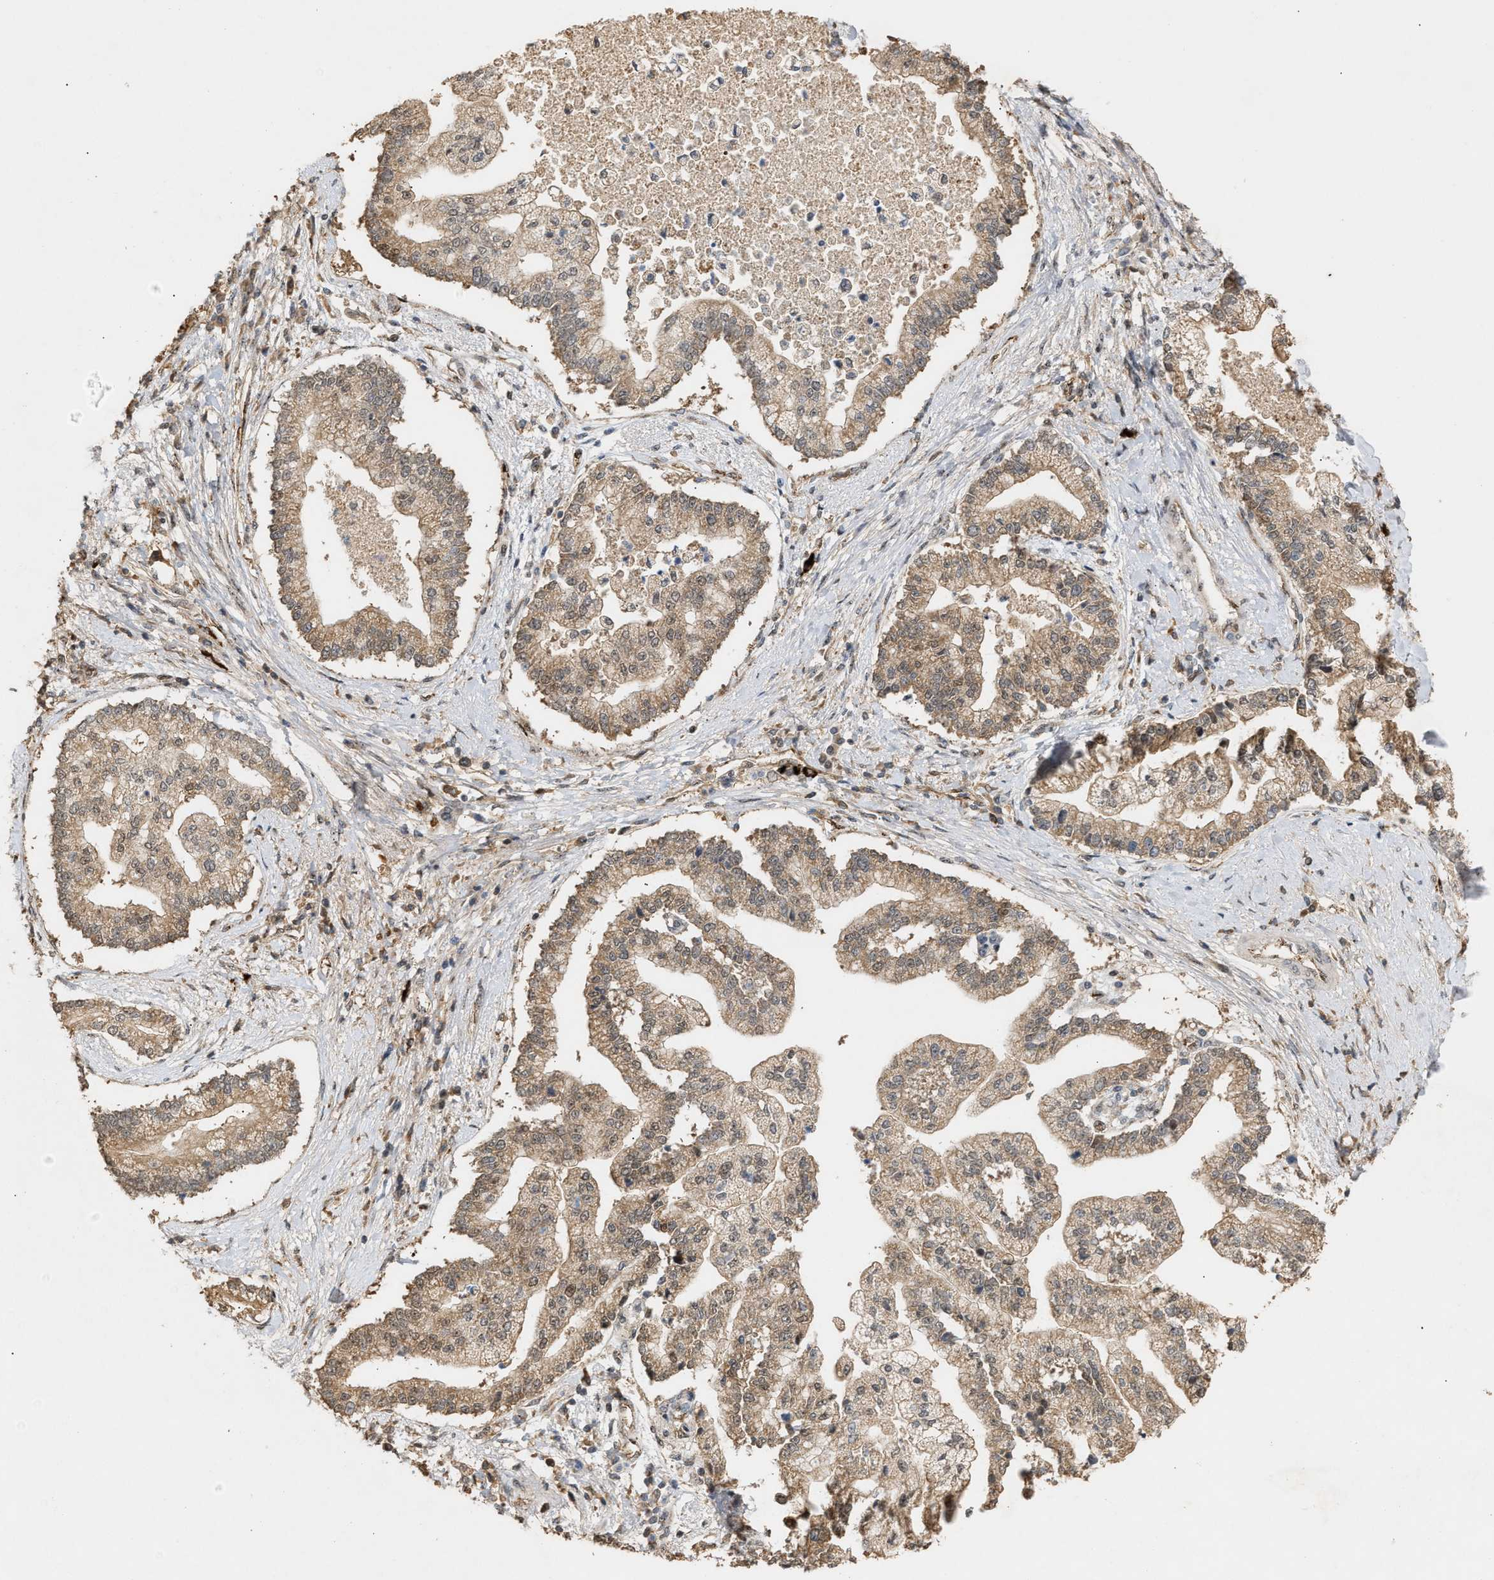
{"staining": {"intensity": "weak", "quantity": ">75%", "location": "cytoplasmic/membranous"}, "tissue": "liver cancer", "cell_type": "Tumor cells", "image_type": "cancer", "snomed": [{"axis": "morphology", "description": "Cholangiocarcinoma"}, {"axis": "topography", "description": "Liver"}], "caption": "The photomicrograph displays a brown stain indicating the presence of a protein in the cytoplasmic/membranous of tumor cells in liver cancer.", "gene": "ZFAND5", "patient": {"sex": "male", "age": 50}}